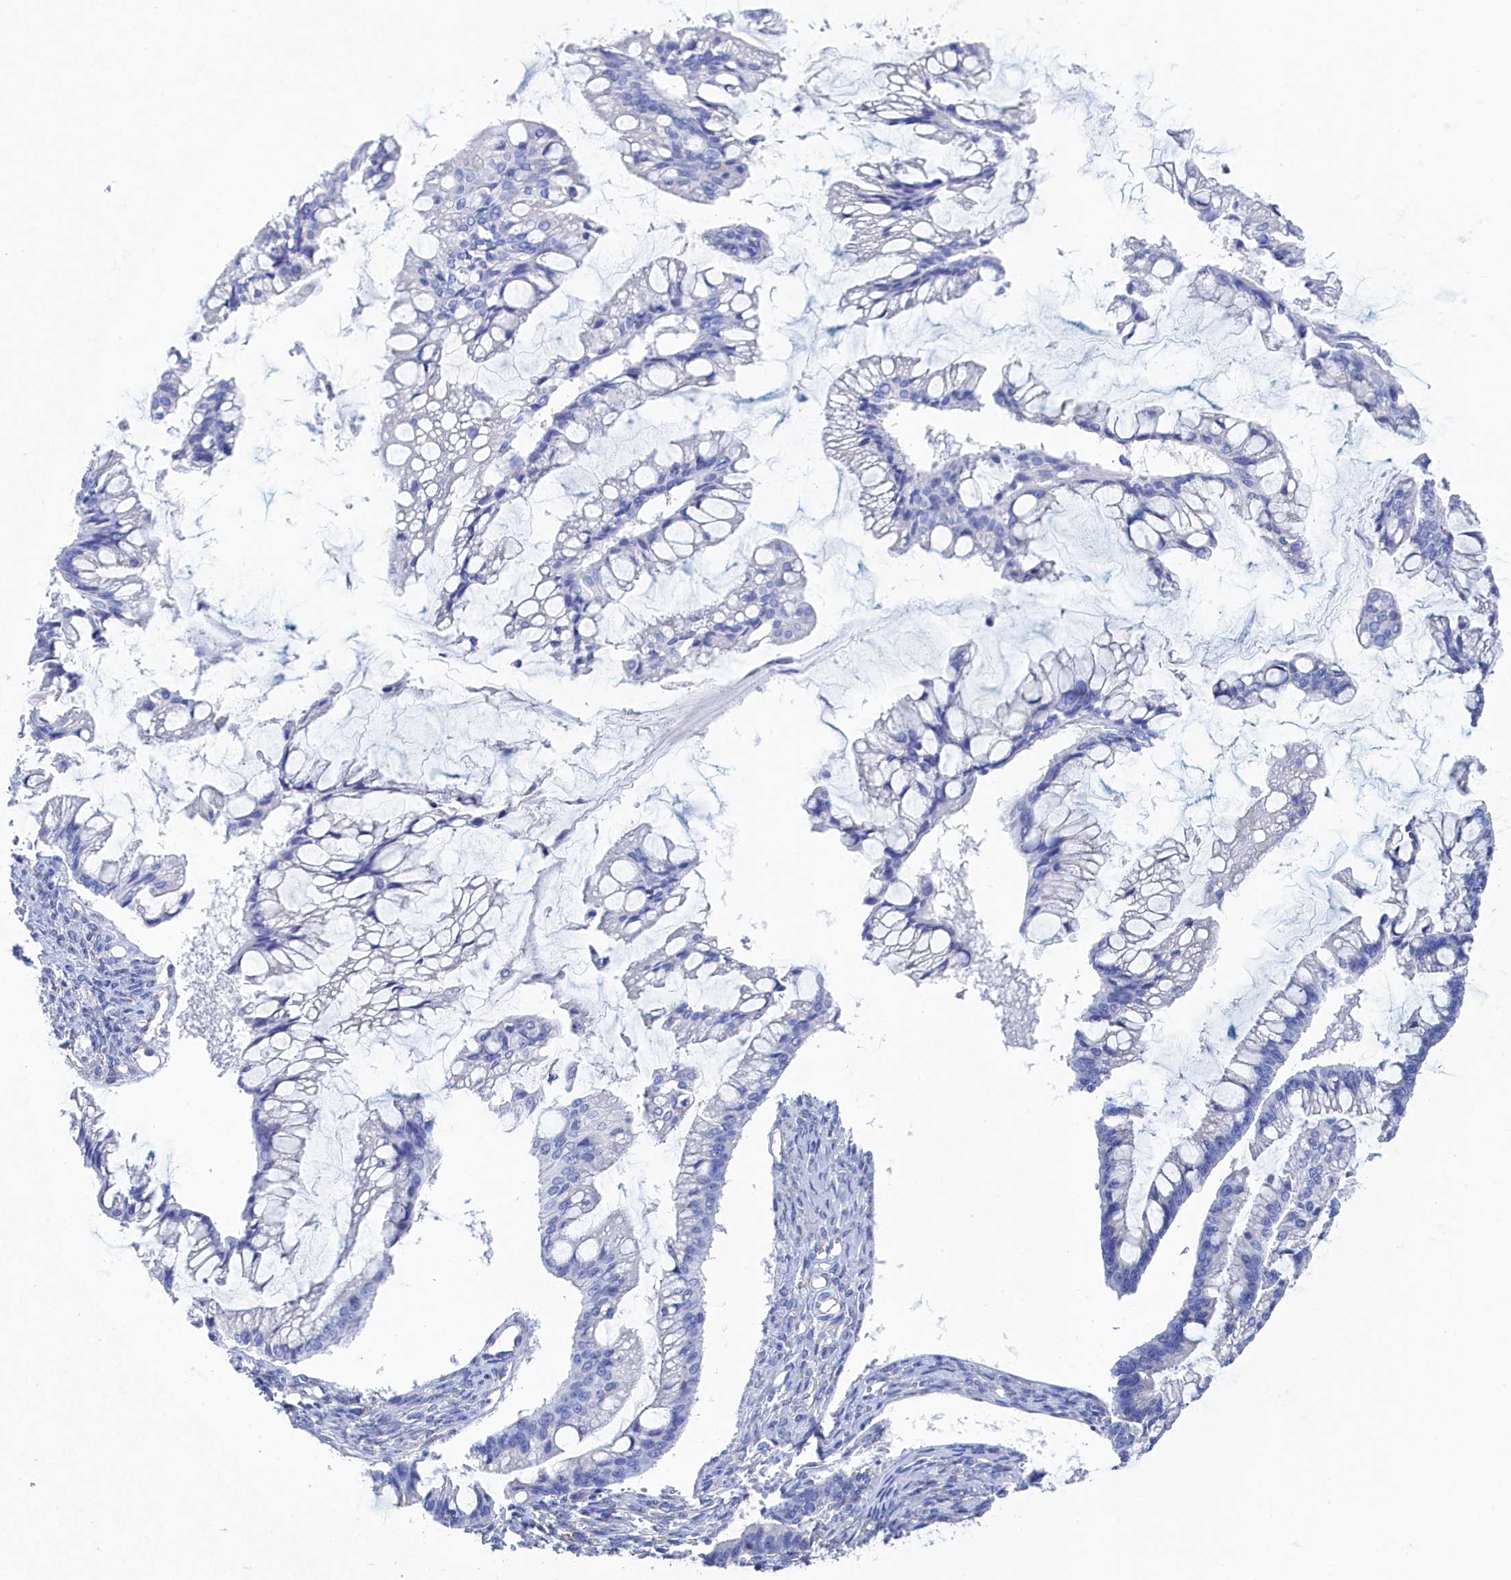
{"staining": {"intensity": "negative", "quantity": "none", "location": "none"}, "tissue": "ovarian cancer", "cell_type": "Tumor cells", "image_type": "cancer", "snomed": [{"axis": "morphology", "description": "Cystadenocarcinoma, mucinous, NOS"}, {"axis": "topography", "description": "Ovary"}], "caption": "This photomicrograph is of ovarian mucinous cystadenocarcinoma stained with immunohistochemistry (IHC) to label a protein in brown with the nuclei are counter-stained blue. There is no staining in tumor cells. The staining was performed using DAB to visualize the protein expression in brown, while the nuclei were stained in blue with hematoxylin (Magnification: 20x).", "gene": "TMOD2", "patient": {"sex": "female", "age": 73}}